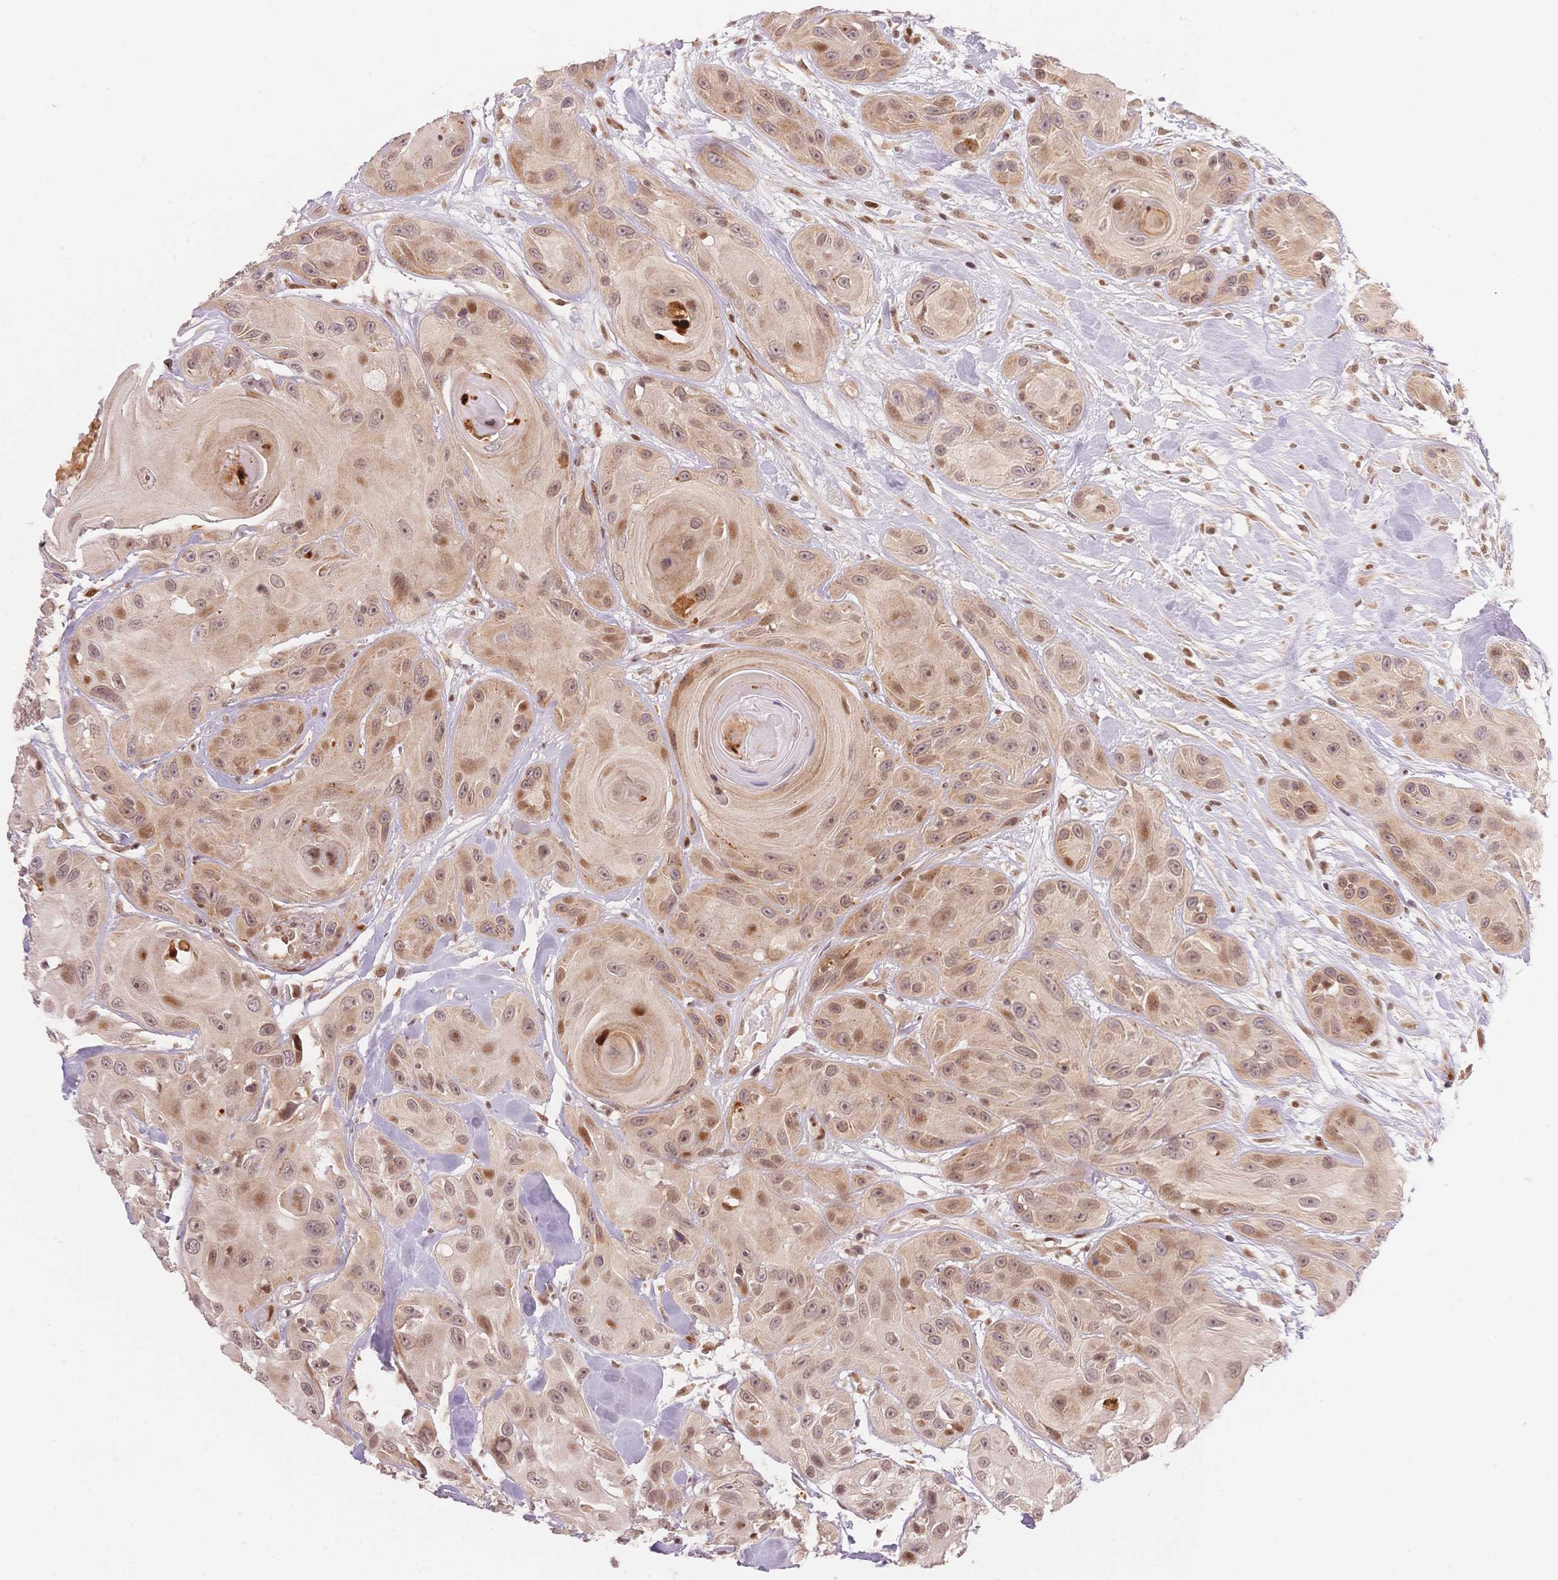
{"staining": {"intensity": "weak", "quantity": ">75%", "location": "cytoplasmic/membranous,nuclear"}, "tissue": "head and neck cancer", "cell_type": "Tumor cells", "image_type": "cancer", "snomed": [{"axis": "morphology", "description": "Squamous cell carcinoma, NOS"}, {"axis": "topography", "description": "Oral tissue"}, {"axis": "topography", "description": "Head-Neck"}], "caption": "Immunohistochemistry (IHC) (DAB) staining of head and neck cancer demonstrates weak cytoplasmic/membranous and nuclear protein expression in about >75% of tumor cells. (Brightfield microscopy of DAB IHC at high magnification).", "gene": "STK39", "patient": {"sex": "male", "age": 77}}